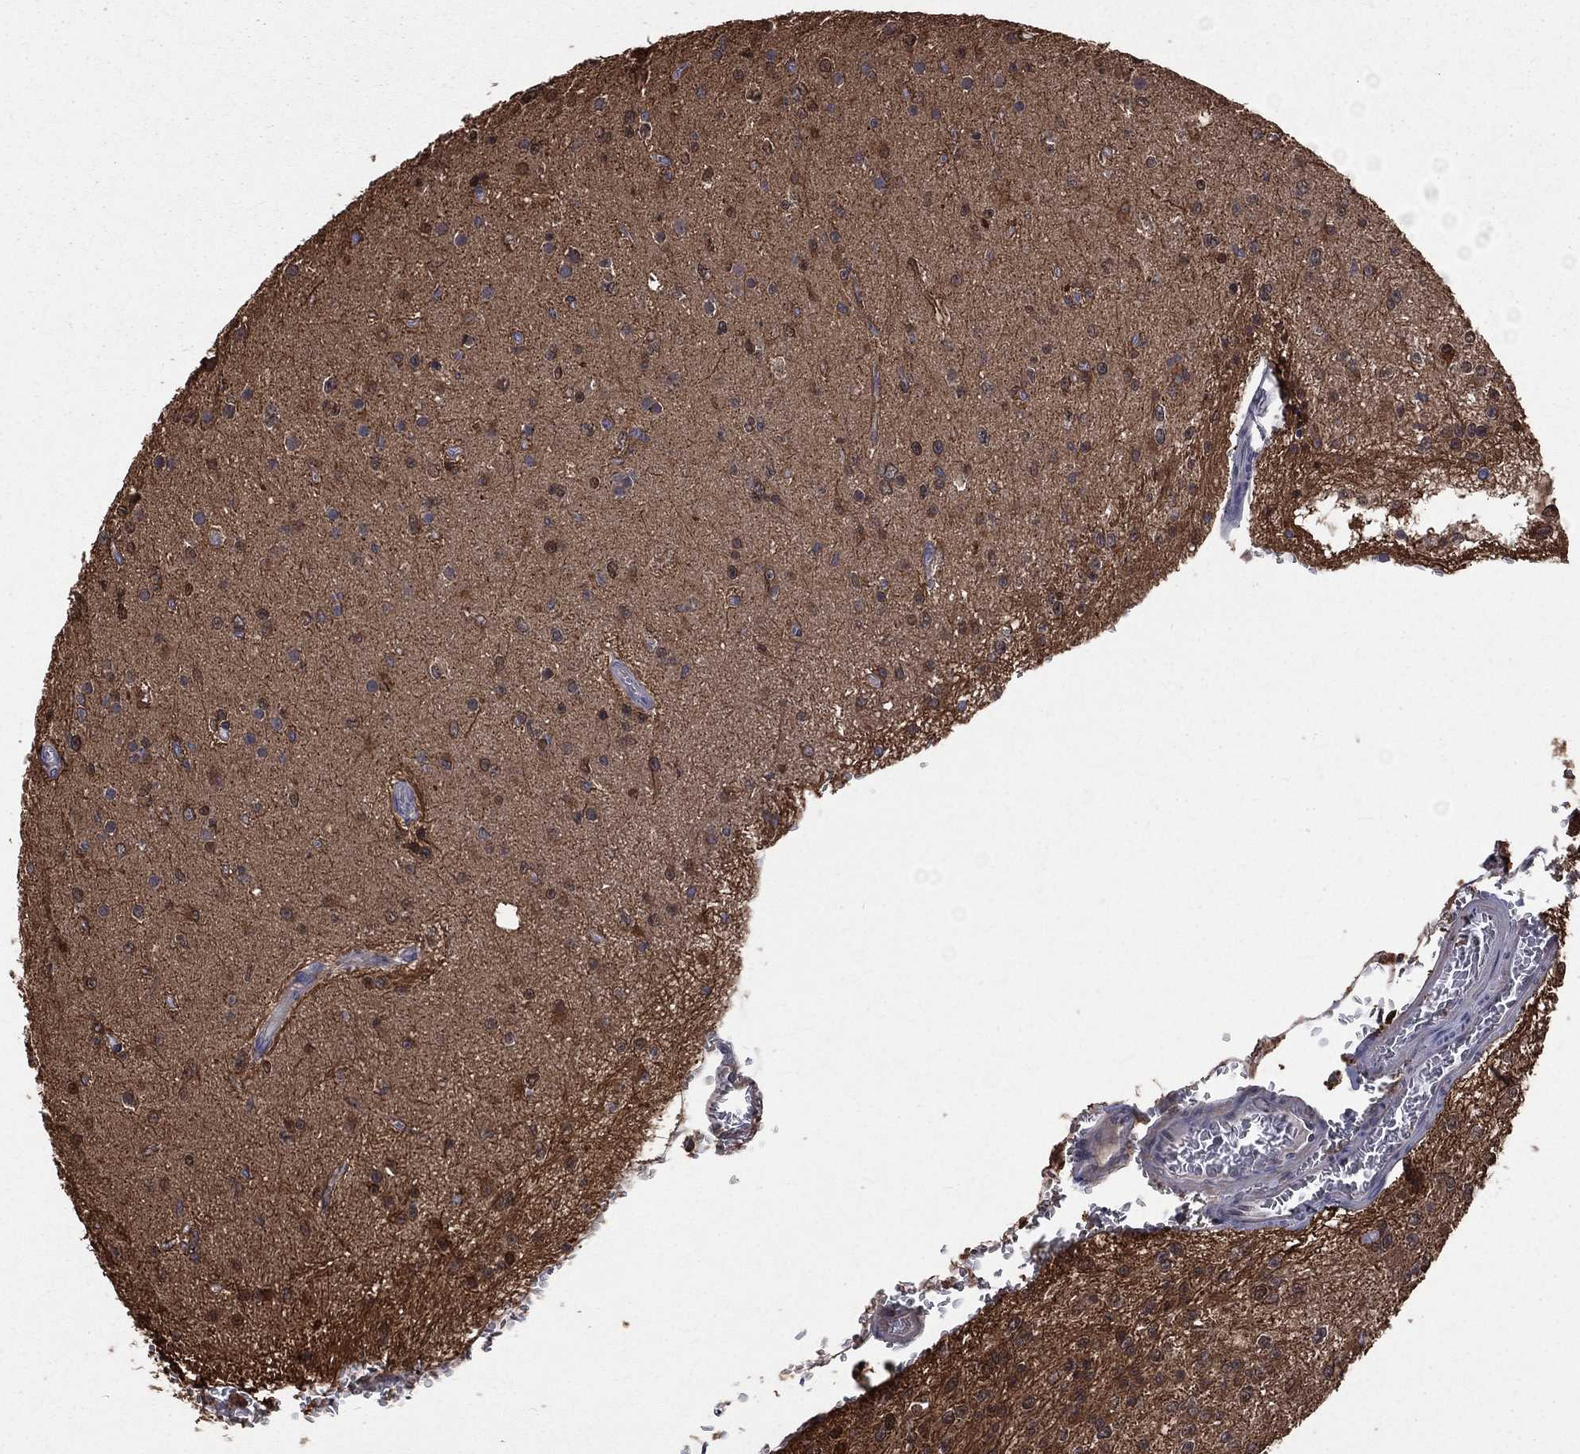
{"staining": {"intensity": "moderate", "quantity": "25%-75%", "location": "cytoplasmic/membranous,nuclear"}, "tissue": "glioma", "cell_type": "Tumor cells", "image_type": "cancer", "snomed": [{"axis": "morphology", "description": "Glioma, malignant, Low grade"}, {"axis": "topography", "description": "Brain"}], "caption": "High-power microscopy captured an IHC image of glioma, revealing moderate cytoplasmic/membranous and nuclear expression in approximately 25%-75% of tumor cells. The staining was performed using DAB (3,3'-diaminobenzidine) to visualize the protein expression in brown, while the nuclei were stained in blue with hematoxylin (Magnification: 20x).", "gene": "TBC1D2", "patient": {"sex": "female", "age": 45}}